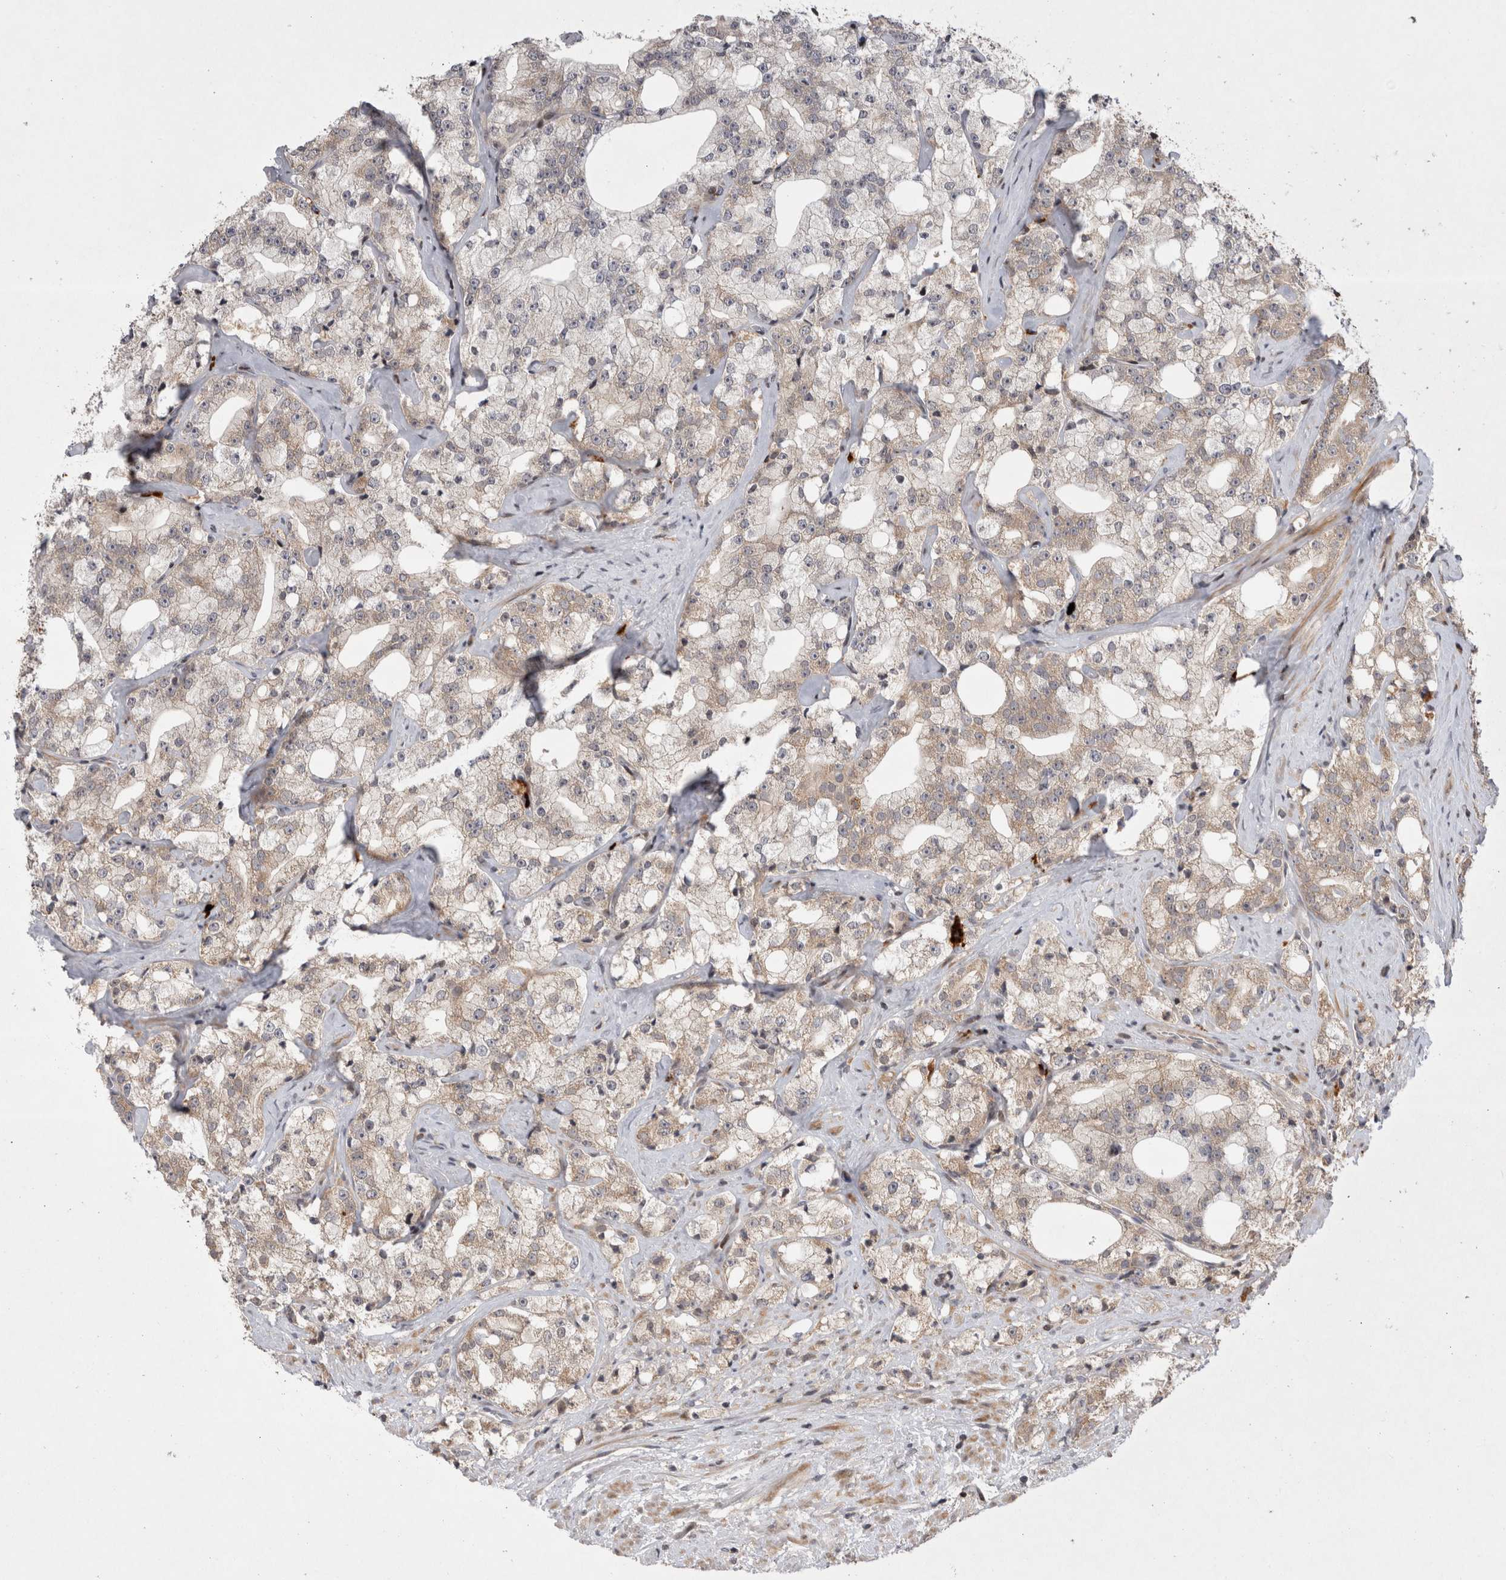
{"staining": {"intensity": "weak", "quantity": "<25%", "location": "cytoplasmic/membranous"}, "tissue": "prostate cancer", "cell_type": "Tumor cells", "image_type": "cancer", "snomed": [{"axis": "morphology", "description": "Adenocarcinoma, High grade"}, {"axis": "topography", "description": "Prostate"}], "caption": "A high-resolution image shows immunohistochemistry (IHC) staining of prostate cancer (high-grade adenocarcinoma), which exhibits no significant positivity in tumor cells.", "gene": "PLEKHM1", "patient": {"sex": "male", "age": 64}}